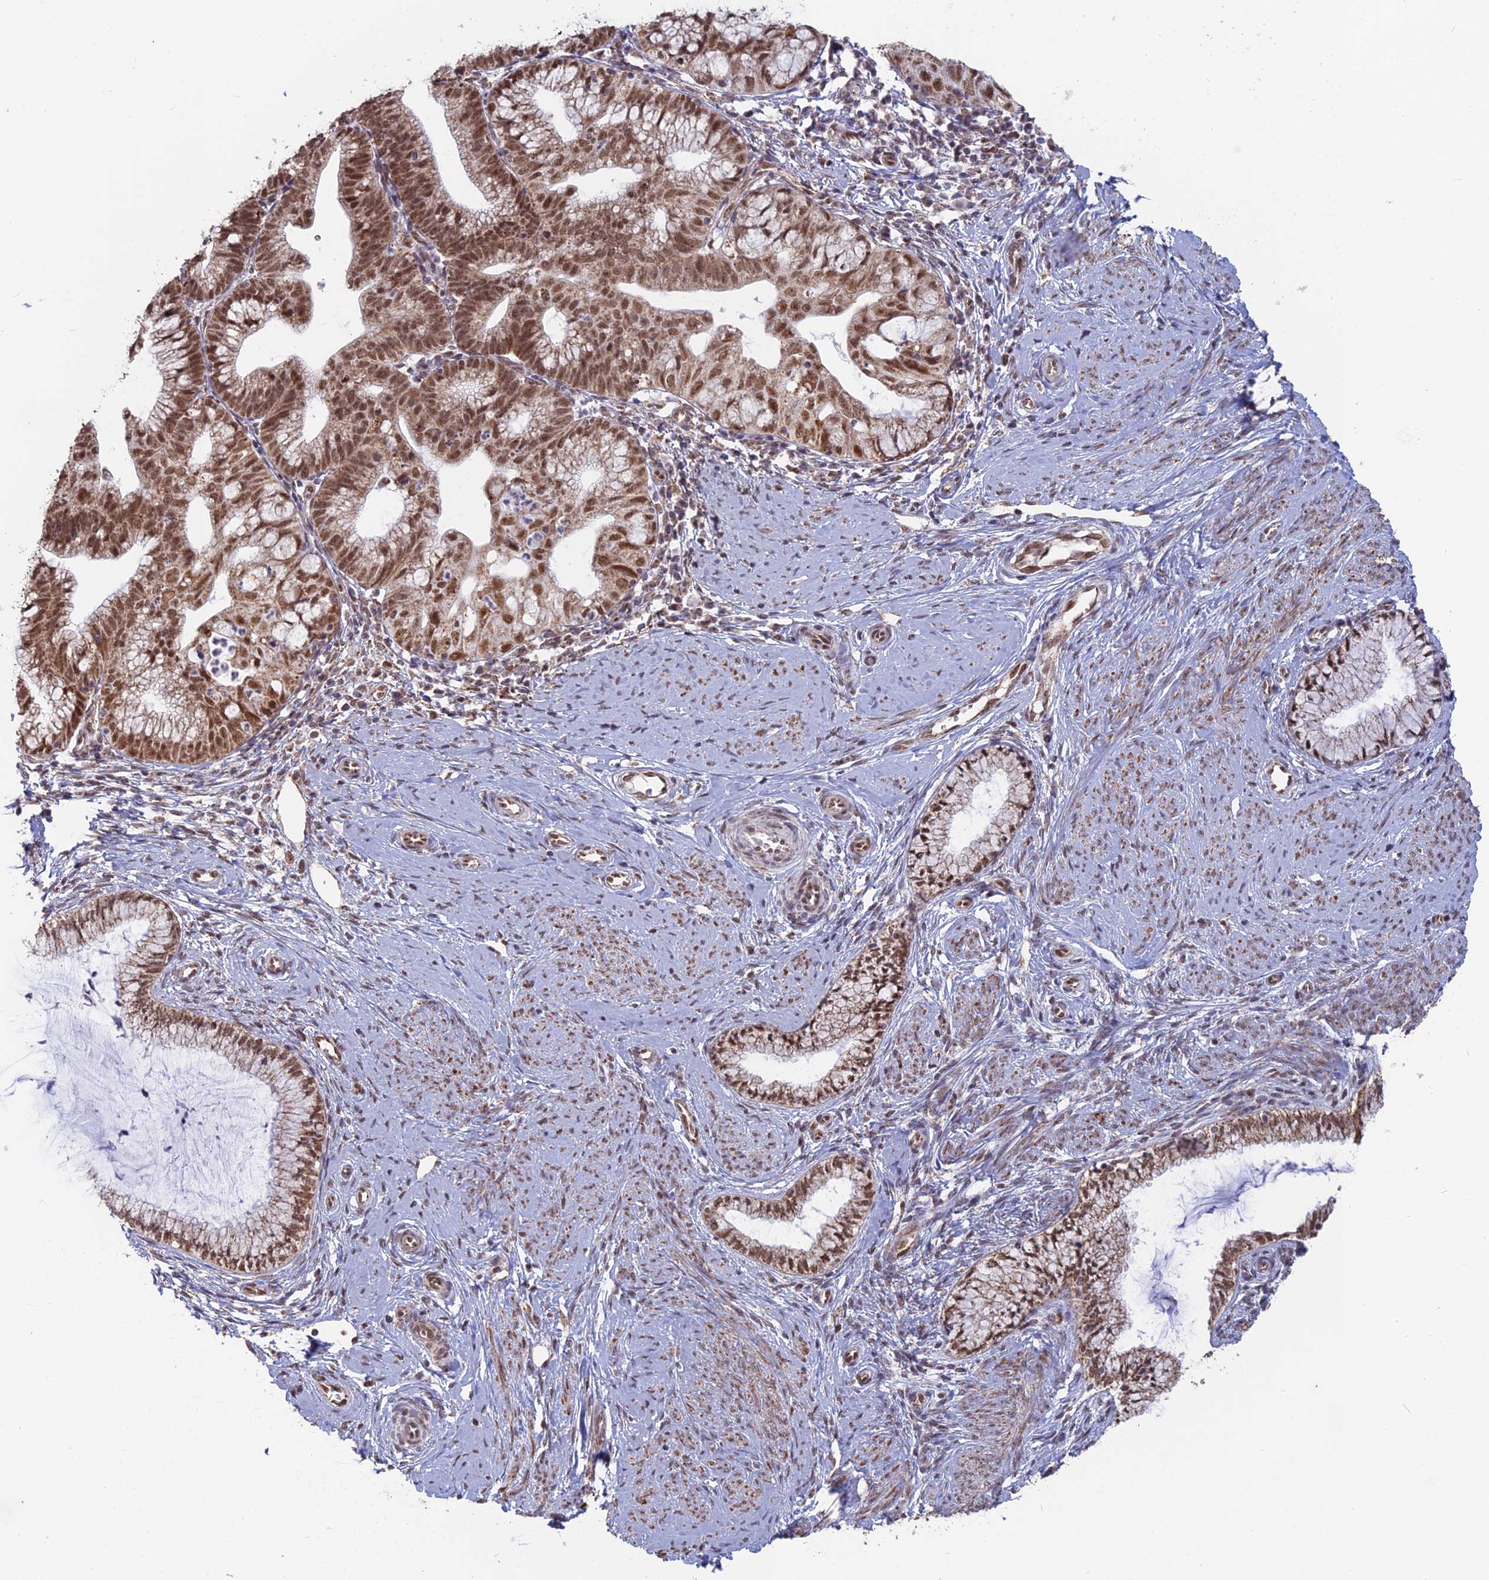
{"staining": {"intensity": "moderate", "quantity": ">75%", "location": "nuclear"}, "tissue": "cervical cancer", "cell_type": "Tumor cells", "image_type": "cancer", "snomed": [{"axis": "morphology", "description": "Adenocarcinoma, NOS"}, {"axis": "topography", "description": "Cervix"}], "caption": "Human cervical adenocarcinoma stained with a brown dye demonstrates moderate nuclear positive expression in about >75% of tumor cells.", "gene": "ARHGAP40", "patient": {"sex": "female", "age": 36}}